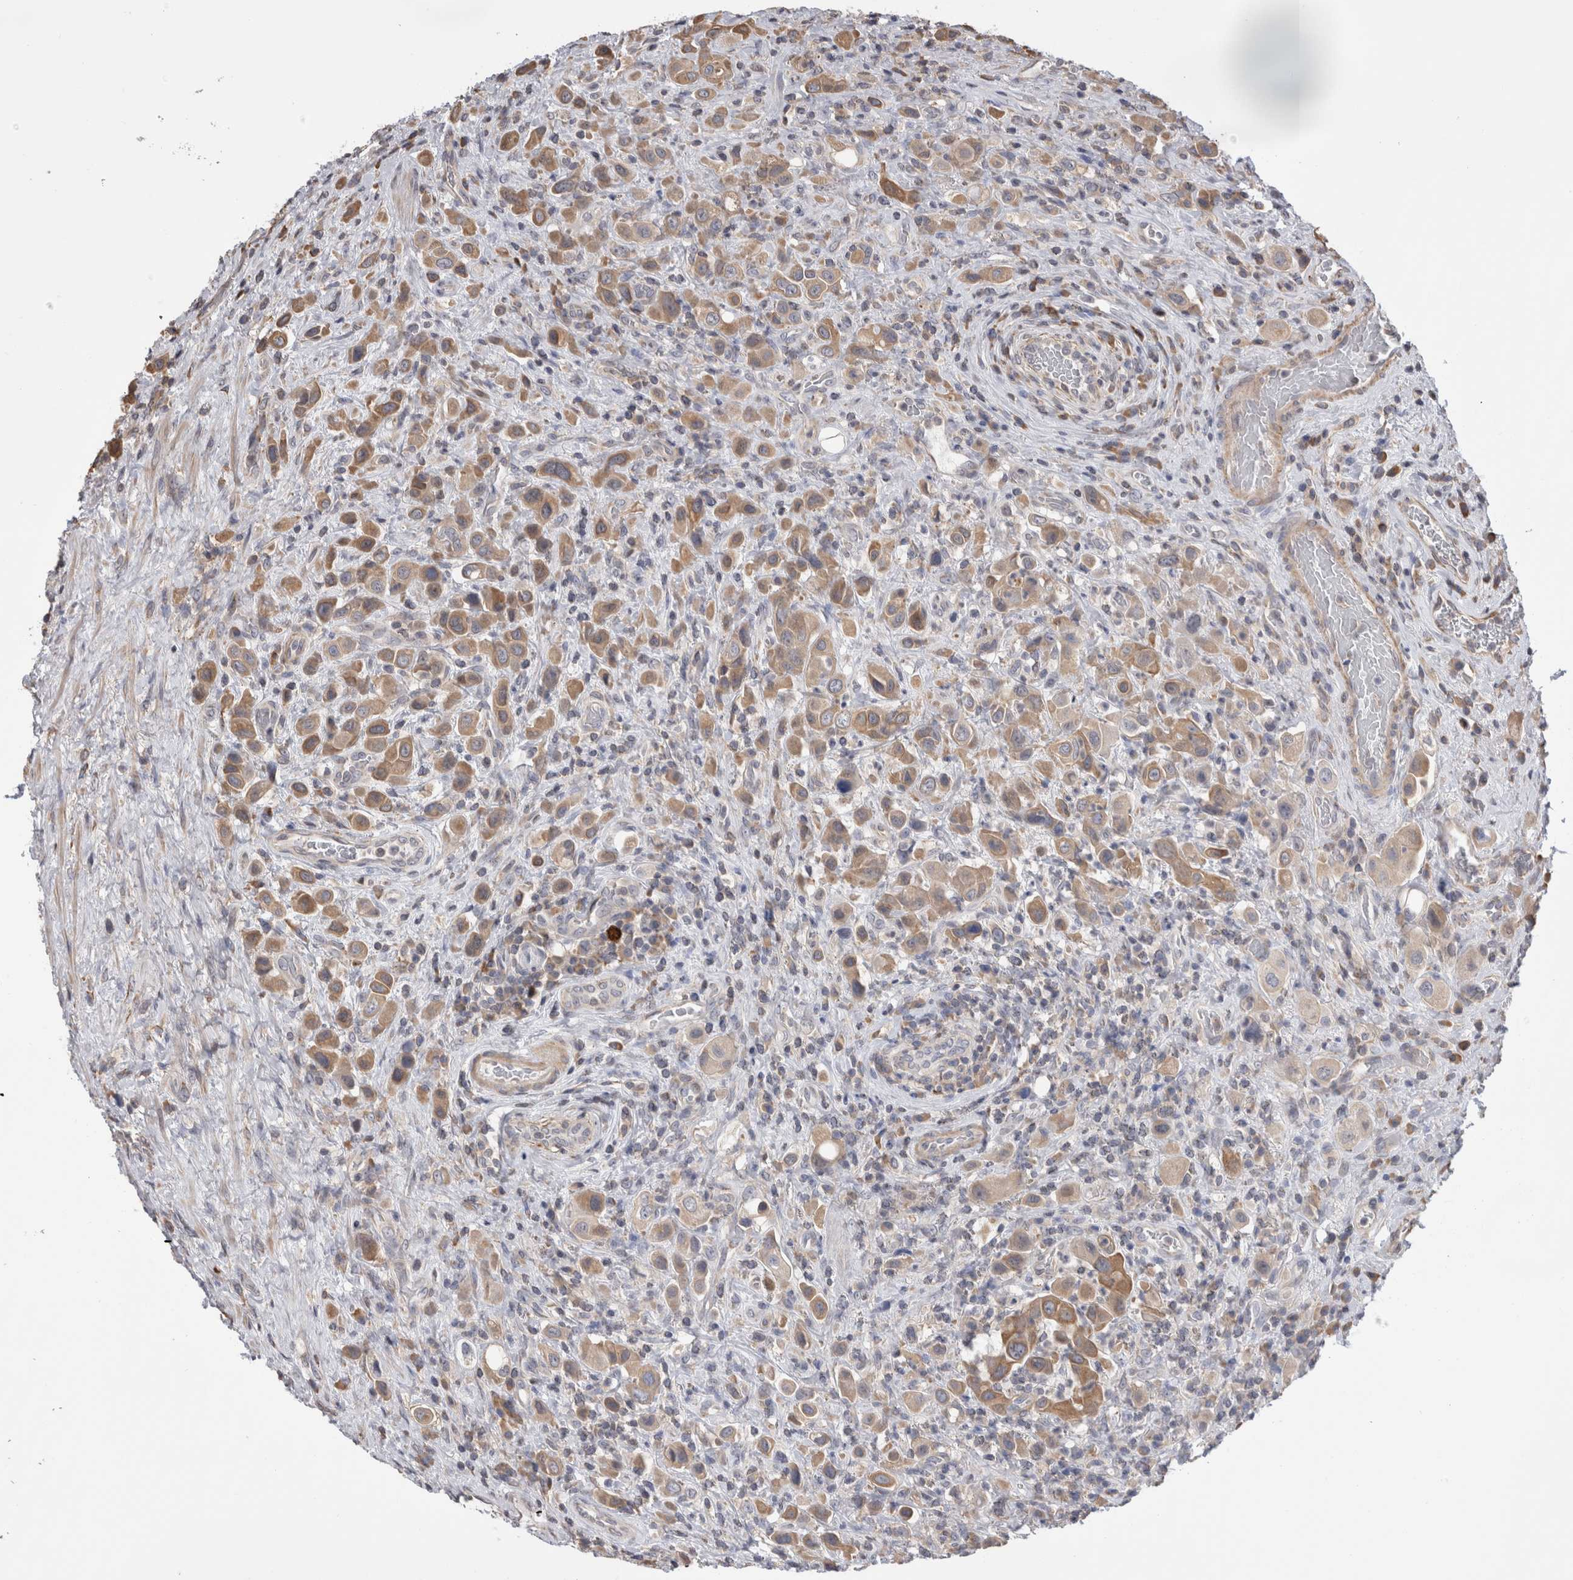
{"staining": {"intensity": "moderate", "quantity": ">75%", "location": "cytoplasmic/membranous"}, "tissue": "urothelial cancer", "cell_type": "Tumor cells", "image_type": "cancer", "snomed": [{"axis": "morphology", "description": "Urothelial carcinoma, High grade"}, {"axis": "topography", "description": "Urinary bladder"}], "caption": "Protein staining reveals moderate cytoplasmic/membranous positivity in about >75% of tumor cells in urothelial cancer.", "gene": "SMAP2", "patient": {"sex": "male", "age": 50}}